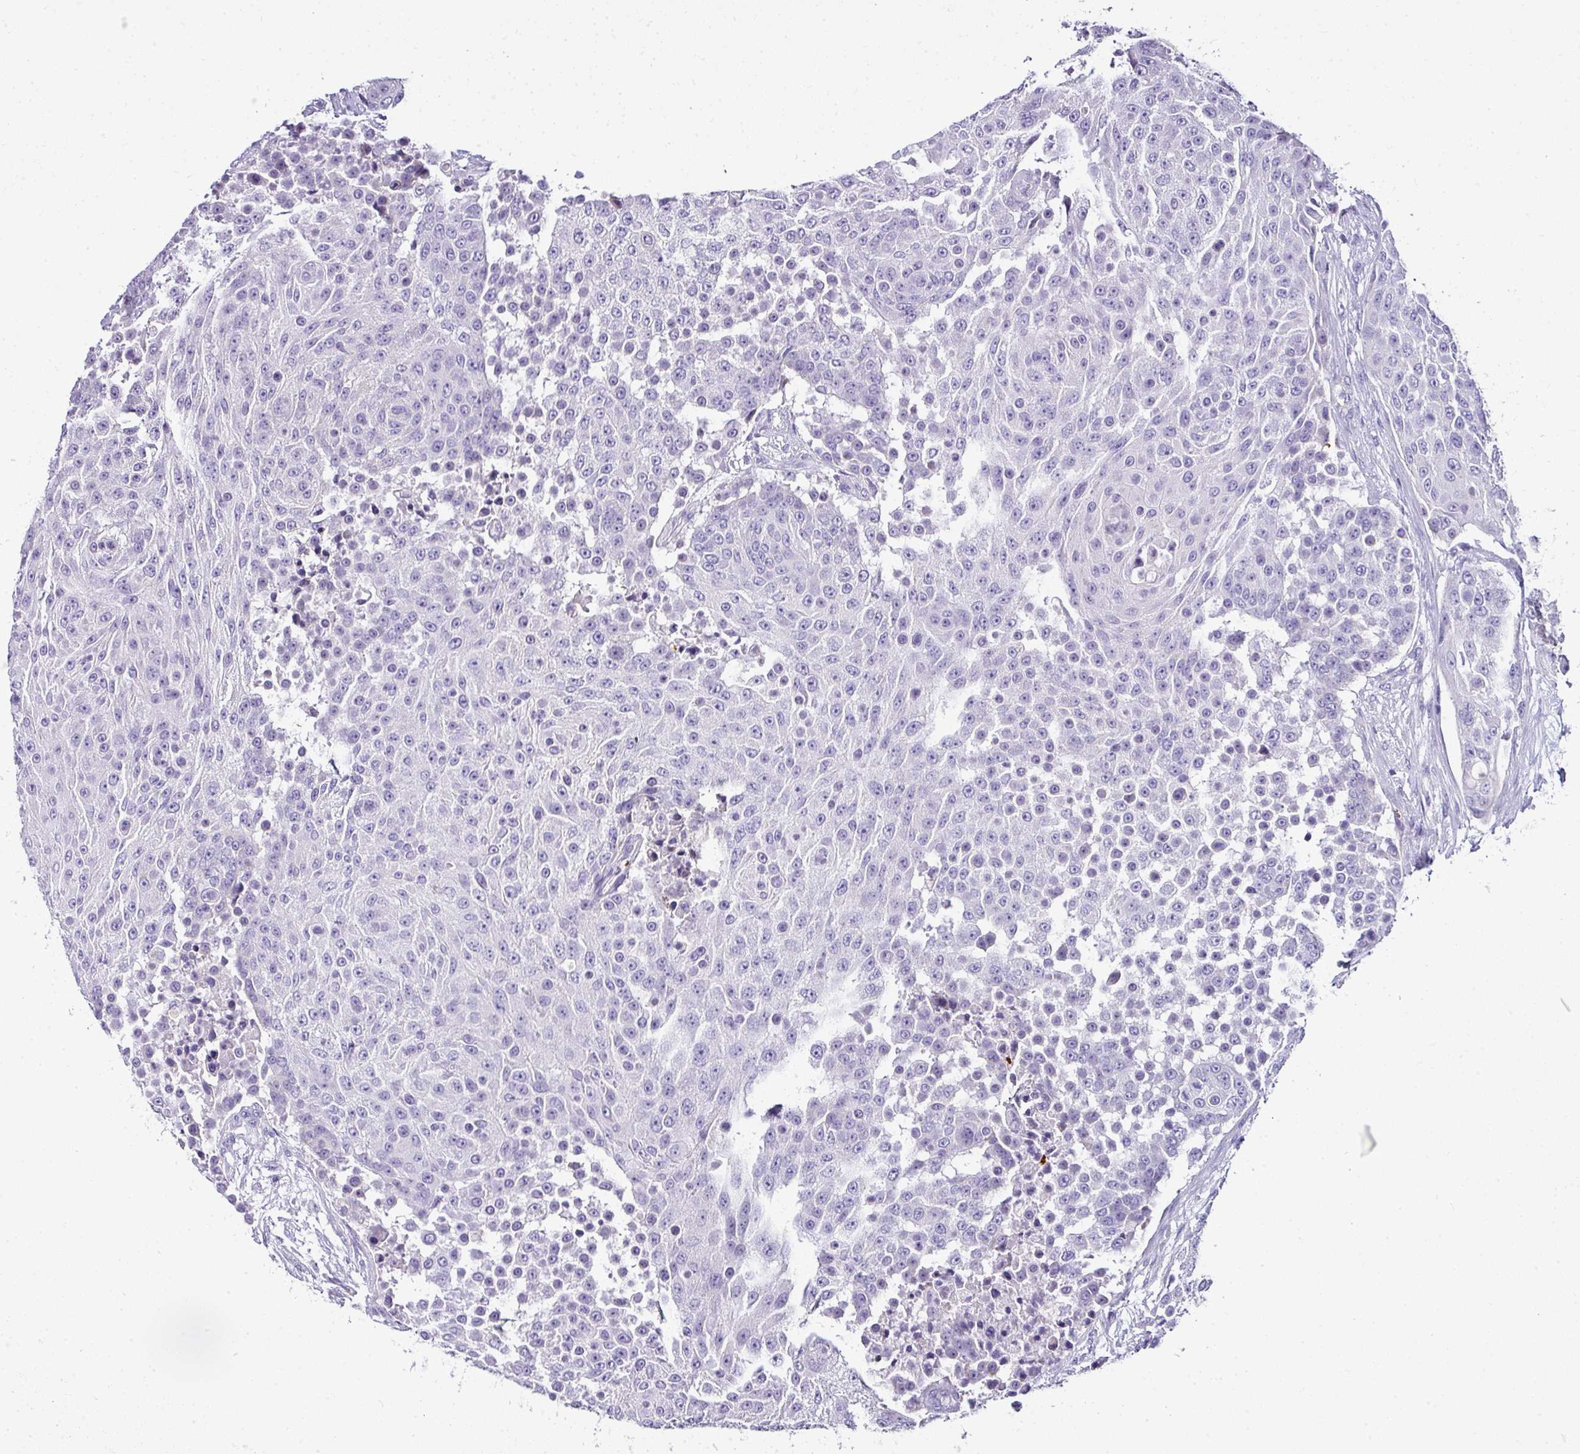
{"staining": {"intensity": "negative", "quantity": "none", "location": "none"}, "tissue": "urothelial cancer", "cell_type": "Tumor cells", "image_type": "cancer", "snomed": [{"axis": "morphology", "description": "Urothelial carcinoma, High grade"}, {"axis": "topography", "description": "Urinary bladder"}], "caption": "An image of high-grade urothelial carcinoma stained for a protein reveals no brown staining in tumor cells.", "gene": "NAPSA", "patient": {"sex": "female", "age": 63}}